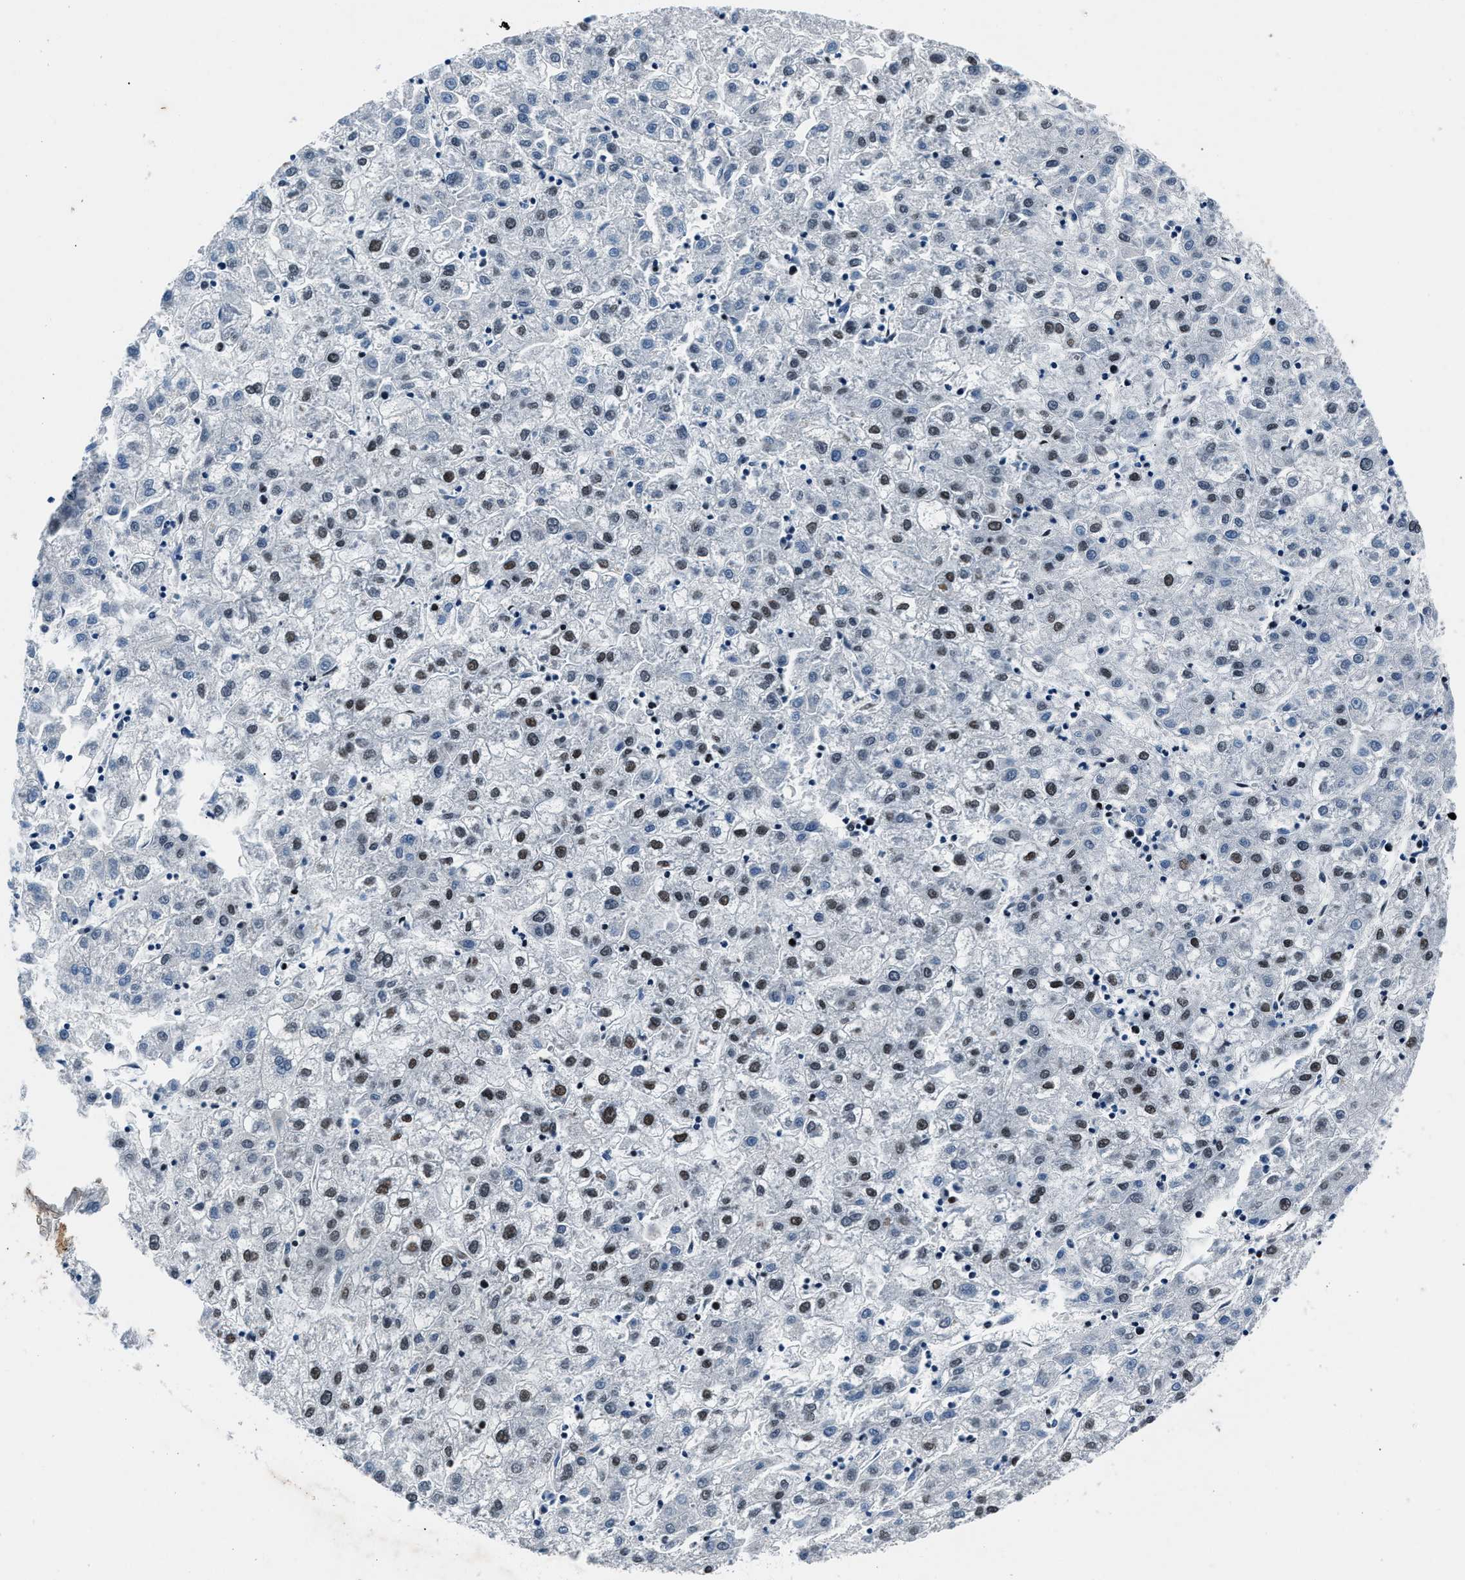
{"staining": {"intensity": "moderate", "quantity": "25%-75%", "location": "nuclear"}, "tissue": "liver cancer", "cell_type": "Tumor cells", "image_type": "cancer", "snomed": [{"axis": "morphology", "description": "Carcinoma, Hepatocellular, NOS"}, {"axis": "topography", "description": "Liver"}], "caption": "Liver cancer was stained to show a protein in brown. There is medium levels of moderate nuclear expression in about 25%-75% of tumor cells. (DAB (3,3'-diaminobenzidine) IHC, brown staining for protein, blue staining for nuclei).", "gene": "PRRC2B", "patient": {"sex": "male", "age": 72}}